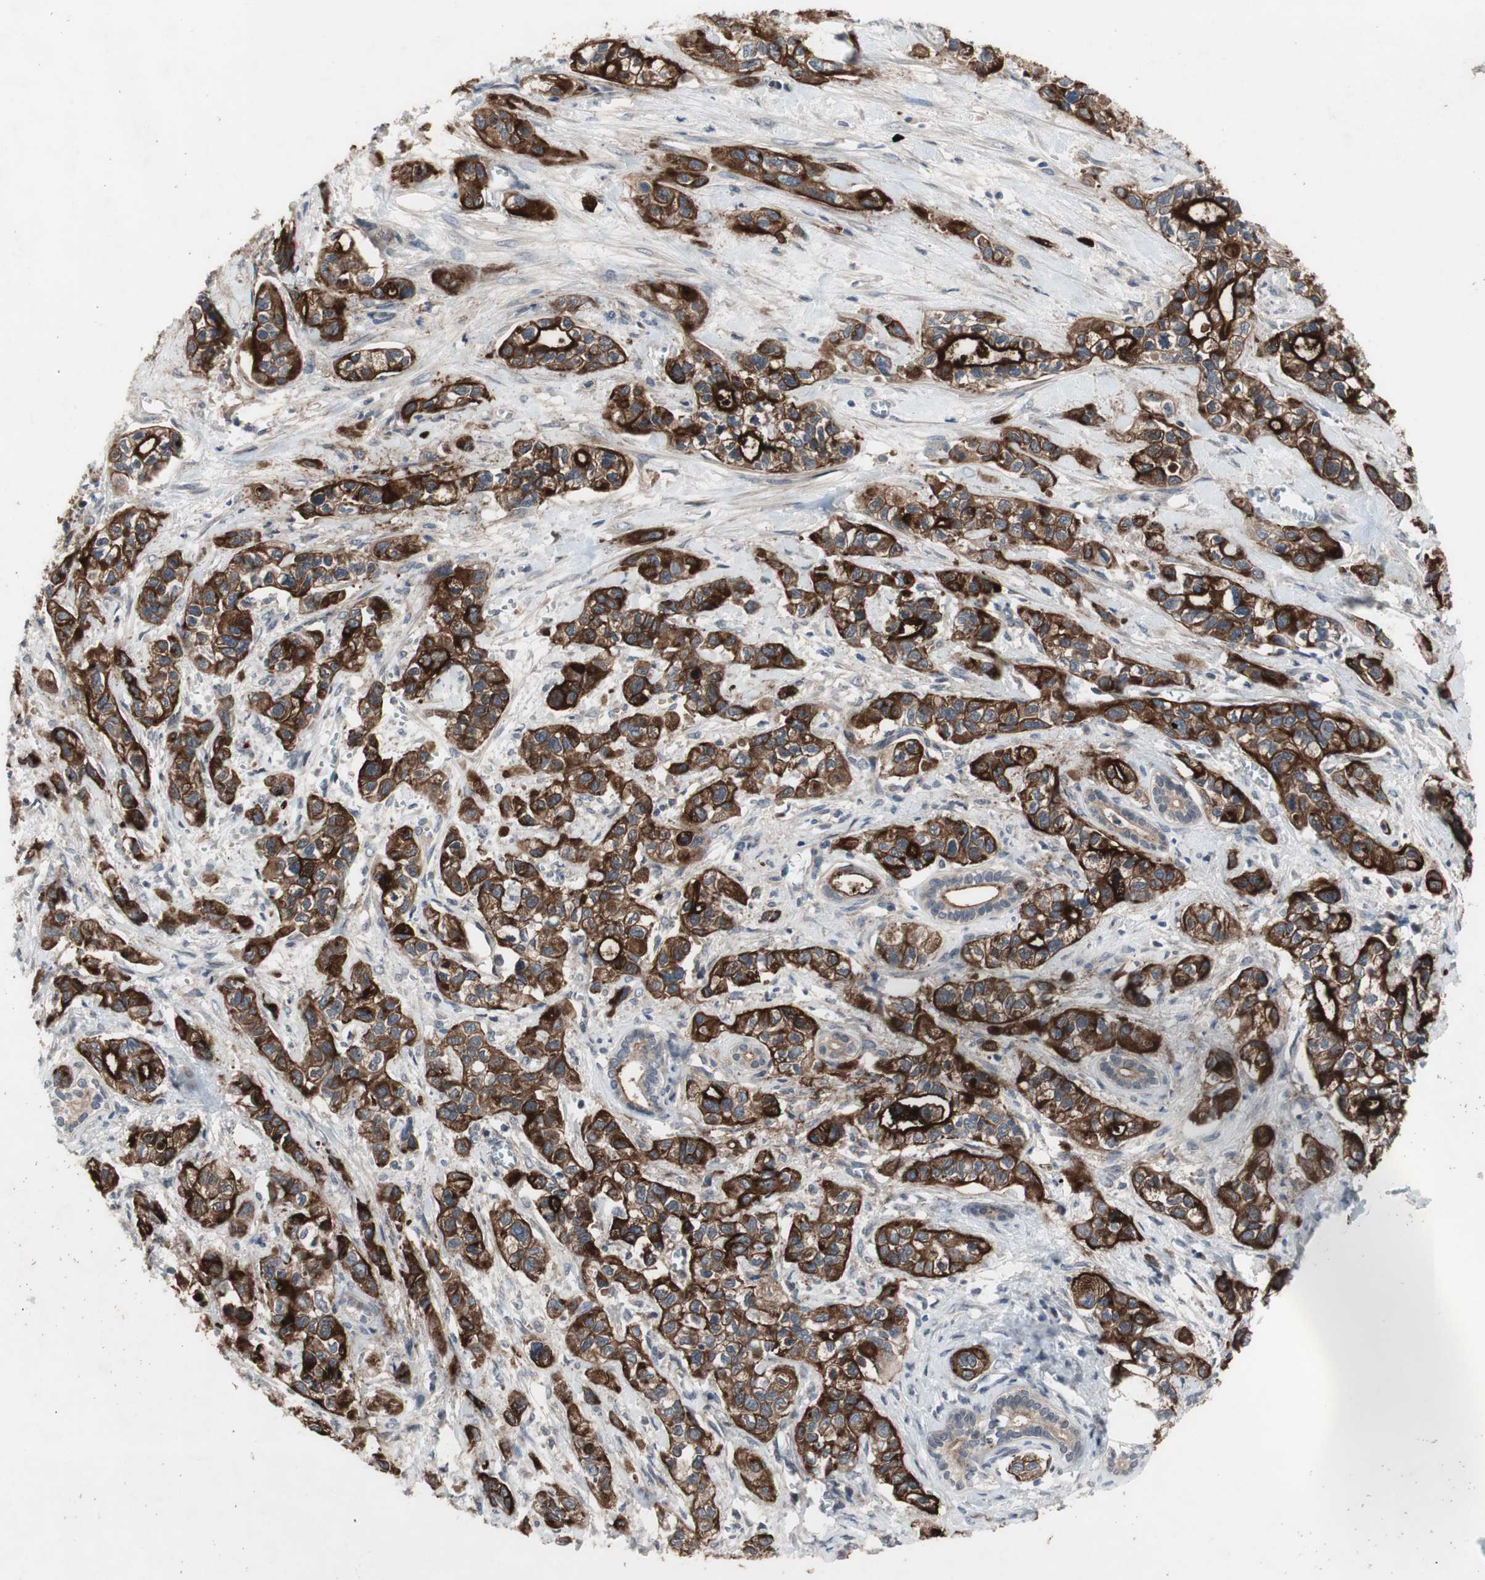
{"staining": {"intensity": "strong", "quantity": ">75%", "location": "cytoplasmic/membranous"}, "tissue": "pancreatic cancer", "cell_type": "Tumor cells", "image_type": "cancer", "snomed": [{"axis": "morphology", "description": "Adenocarcinoma, NOS"}, {"axis": "topography", "description": "Pancreas"}], "caption": "Pancreatic cancer tissue displays strong cytoplasmic/membranous staining in about >75% of tumor cells The protein is shown in brown color, while the nuclei are stained blue.", "gene": "OAZ1", "patient": {"sex": "male", "age": 74}}